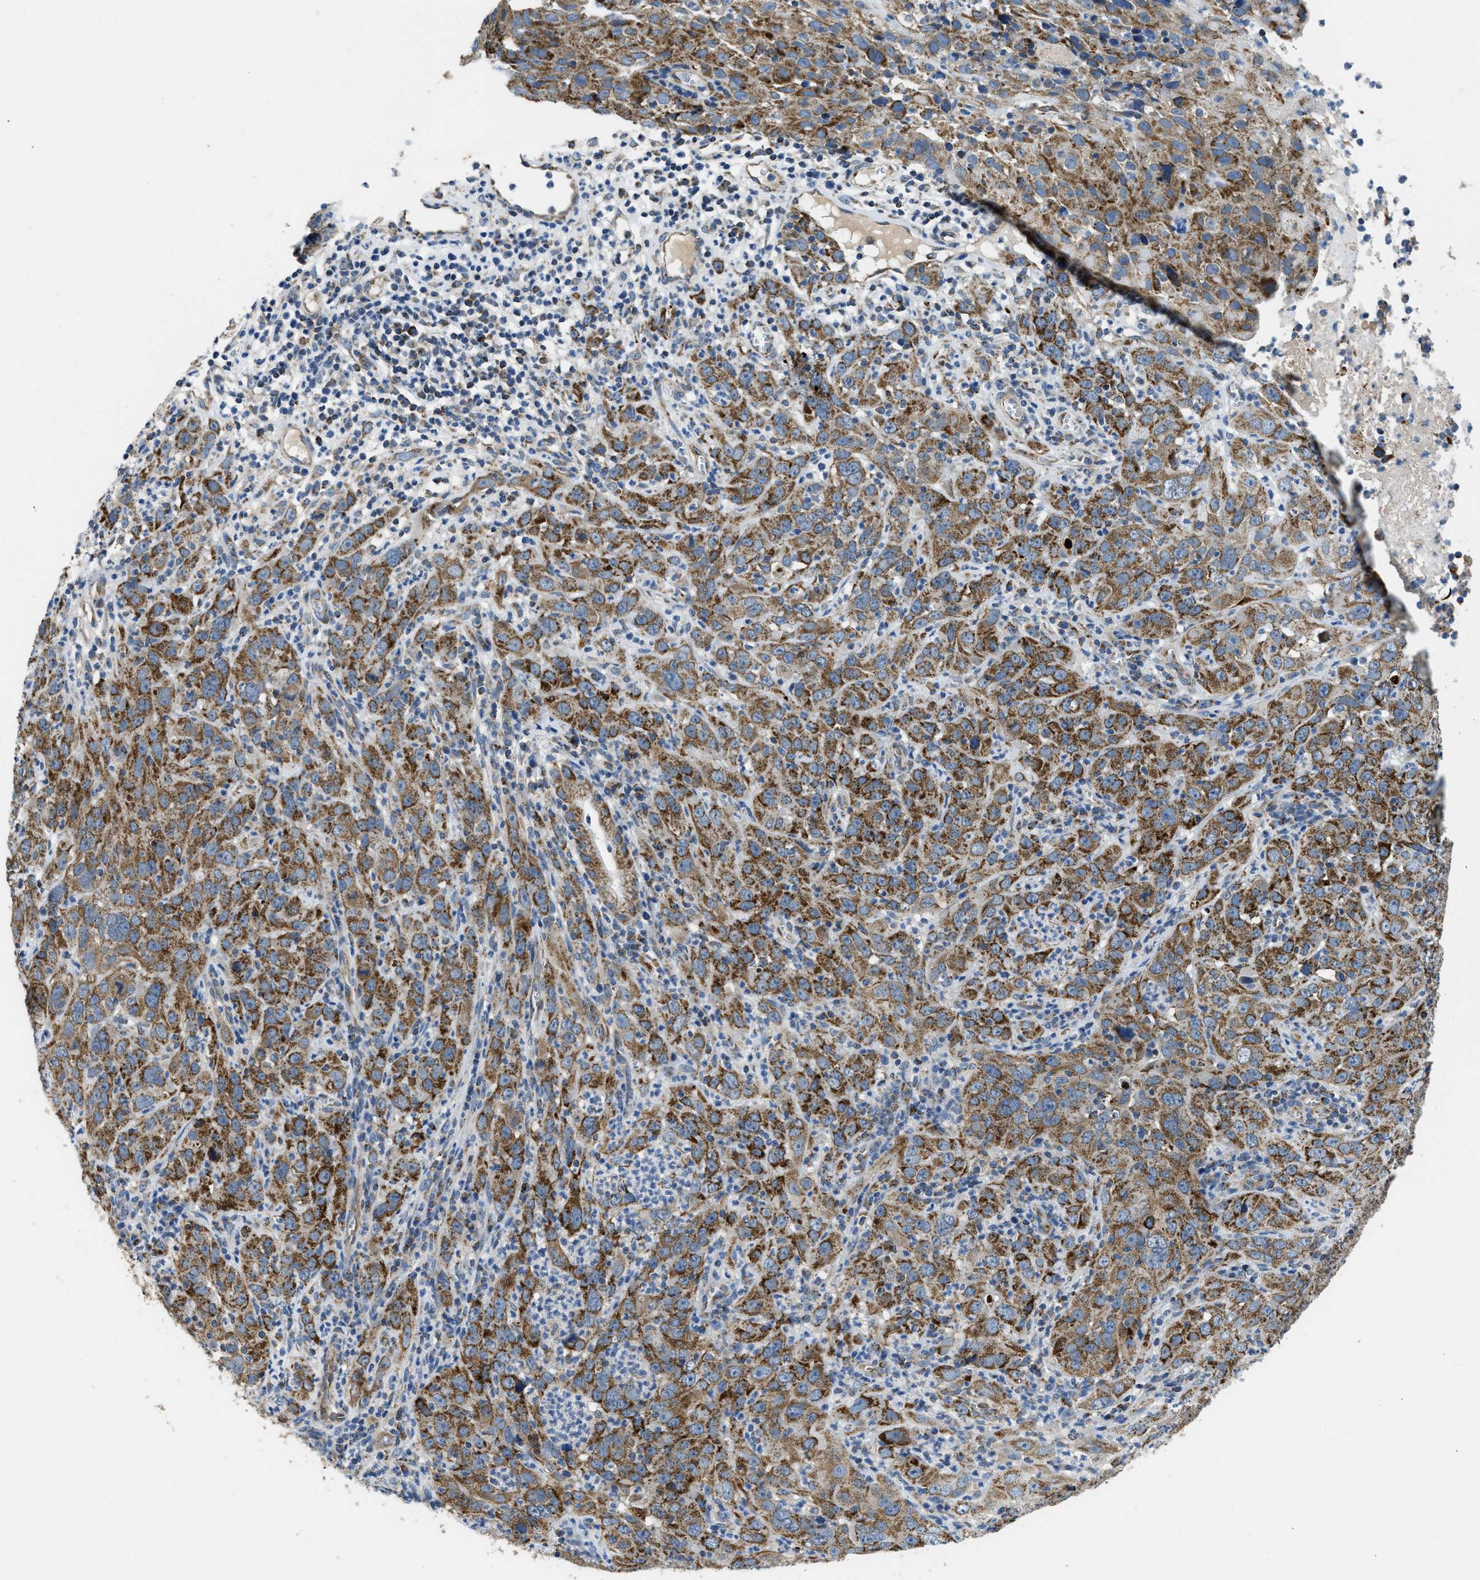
{"staining": {"intensity": "strong", "quantity": ">75%", "location": "cytoplasmic/membranous"}, "tissue": "cervical cancer", "cell_type": "Tumor cells", "image_type": "cancer", "snomed": [{"axis": "morphology", "description": "Squamous cell carcinoma, NOS"}, {"axis": "topography", "description": "Cervix"}], "caption": "A histopathology image of human cervical cancer stained for a protein shows strong cytoplasmic/membranous brown staining in tumor cells. (DAB IHC, brown staining for protein, blue staining for nuclei).", "gene": "STK33", "patient": {"sex": "female", "age": 32}}